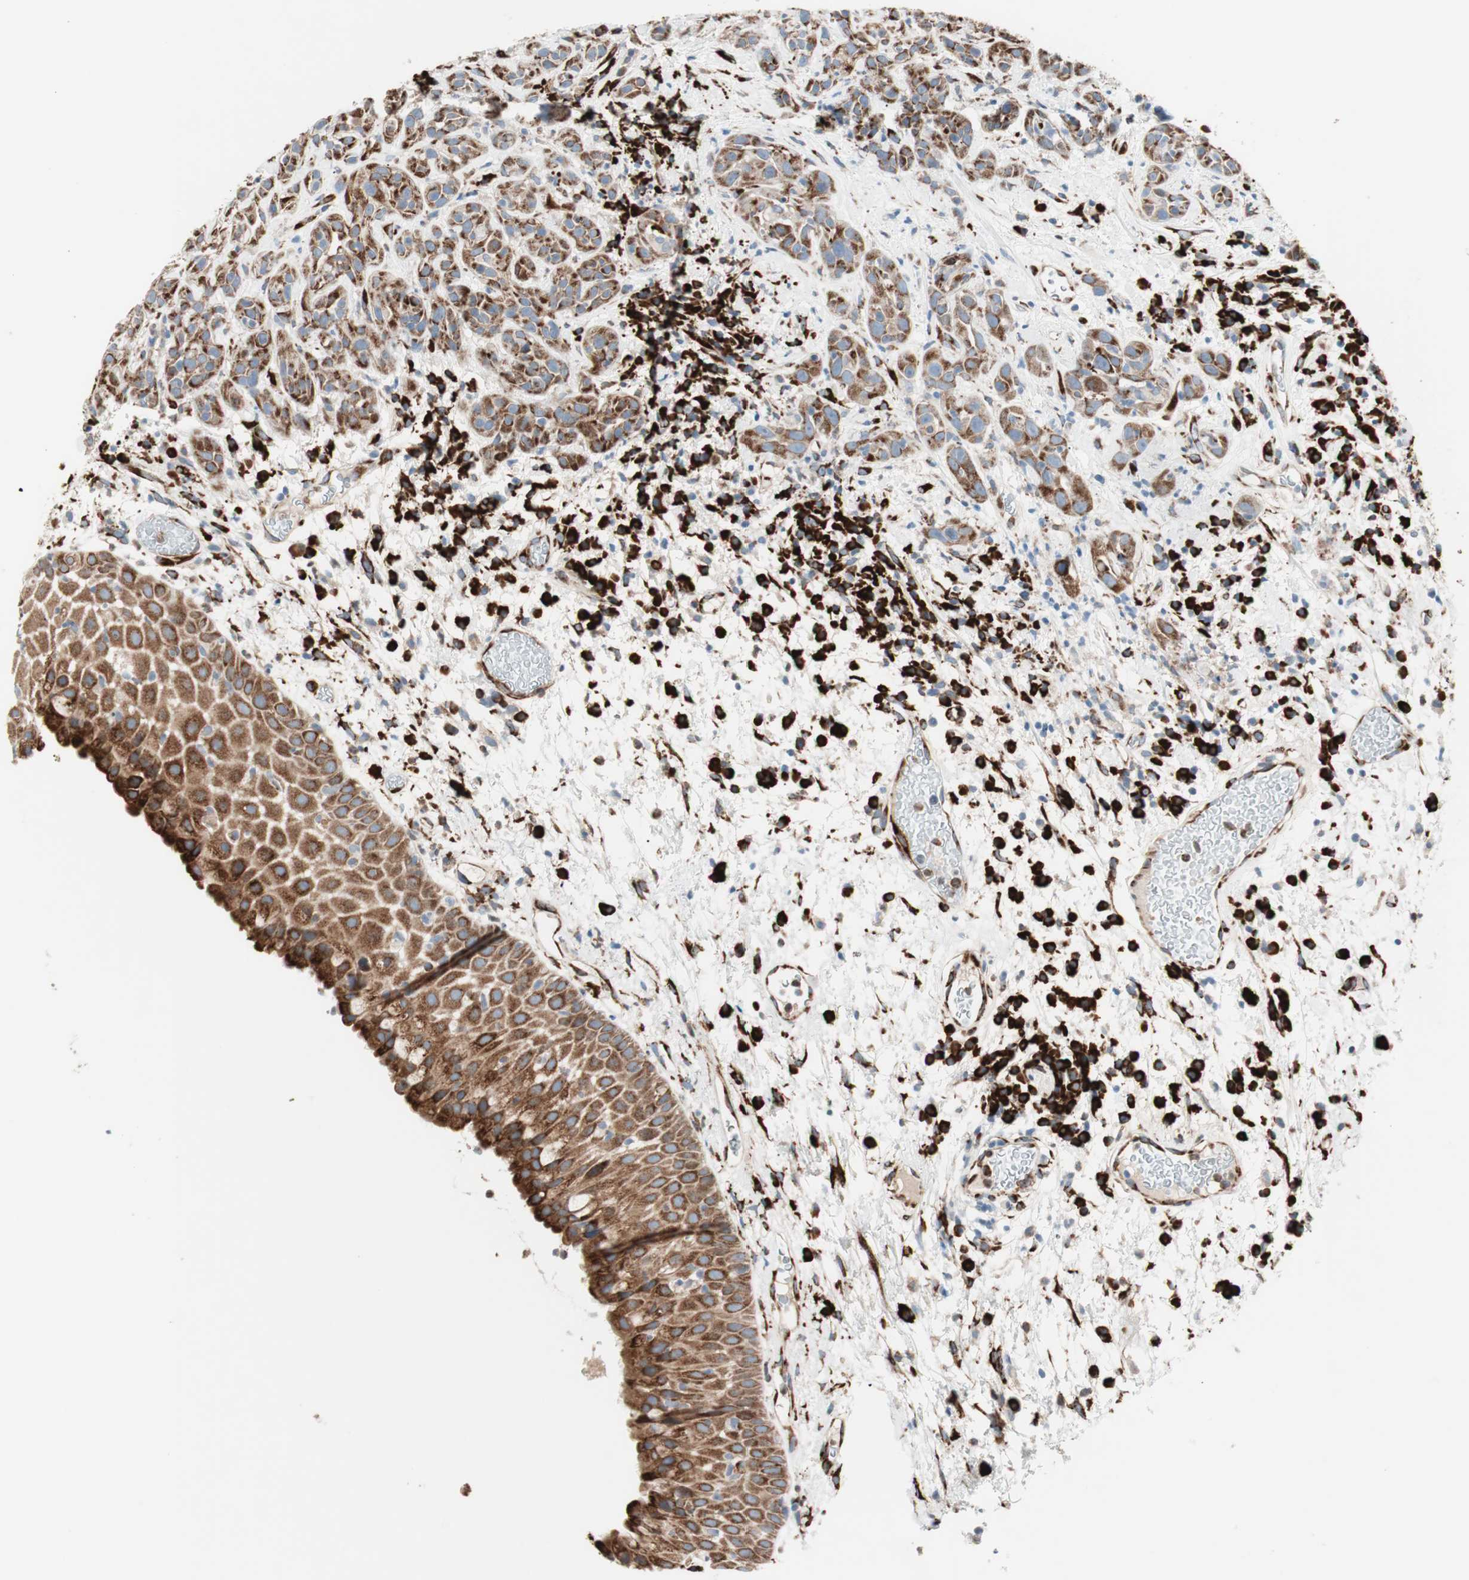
{"staining": {"intensity": "strong", "quantity": ">75%", "location": "cytoplasmic/membranous"}, "tissue": "head and neck cancer", "cell_type": "Tumor cells", "image_type": "cancer", "snomed": [{"axis": "morphology", "description": "Squamous cell carcinoma, NOS"}, {"axis": "topography", "description": "Head-Neck"}], "caption": "The micrograph exhibits staining of head and neck cancer (squamous cell carcinoma), revealing strong cytoplasmic/membranous protein positivity (brown color) within tumor cells.", "gene": "P4HTM", "patient": {"sex": "male", "age": 62}}